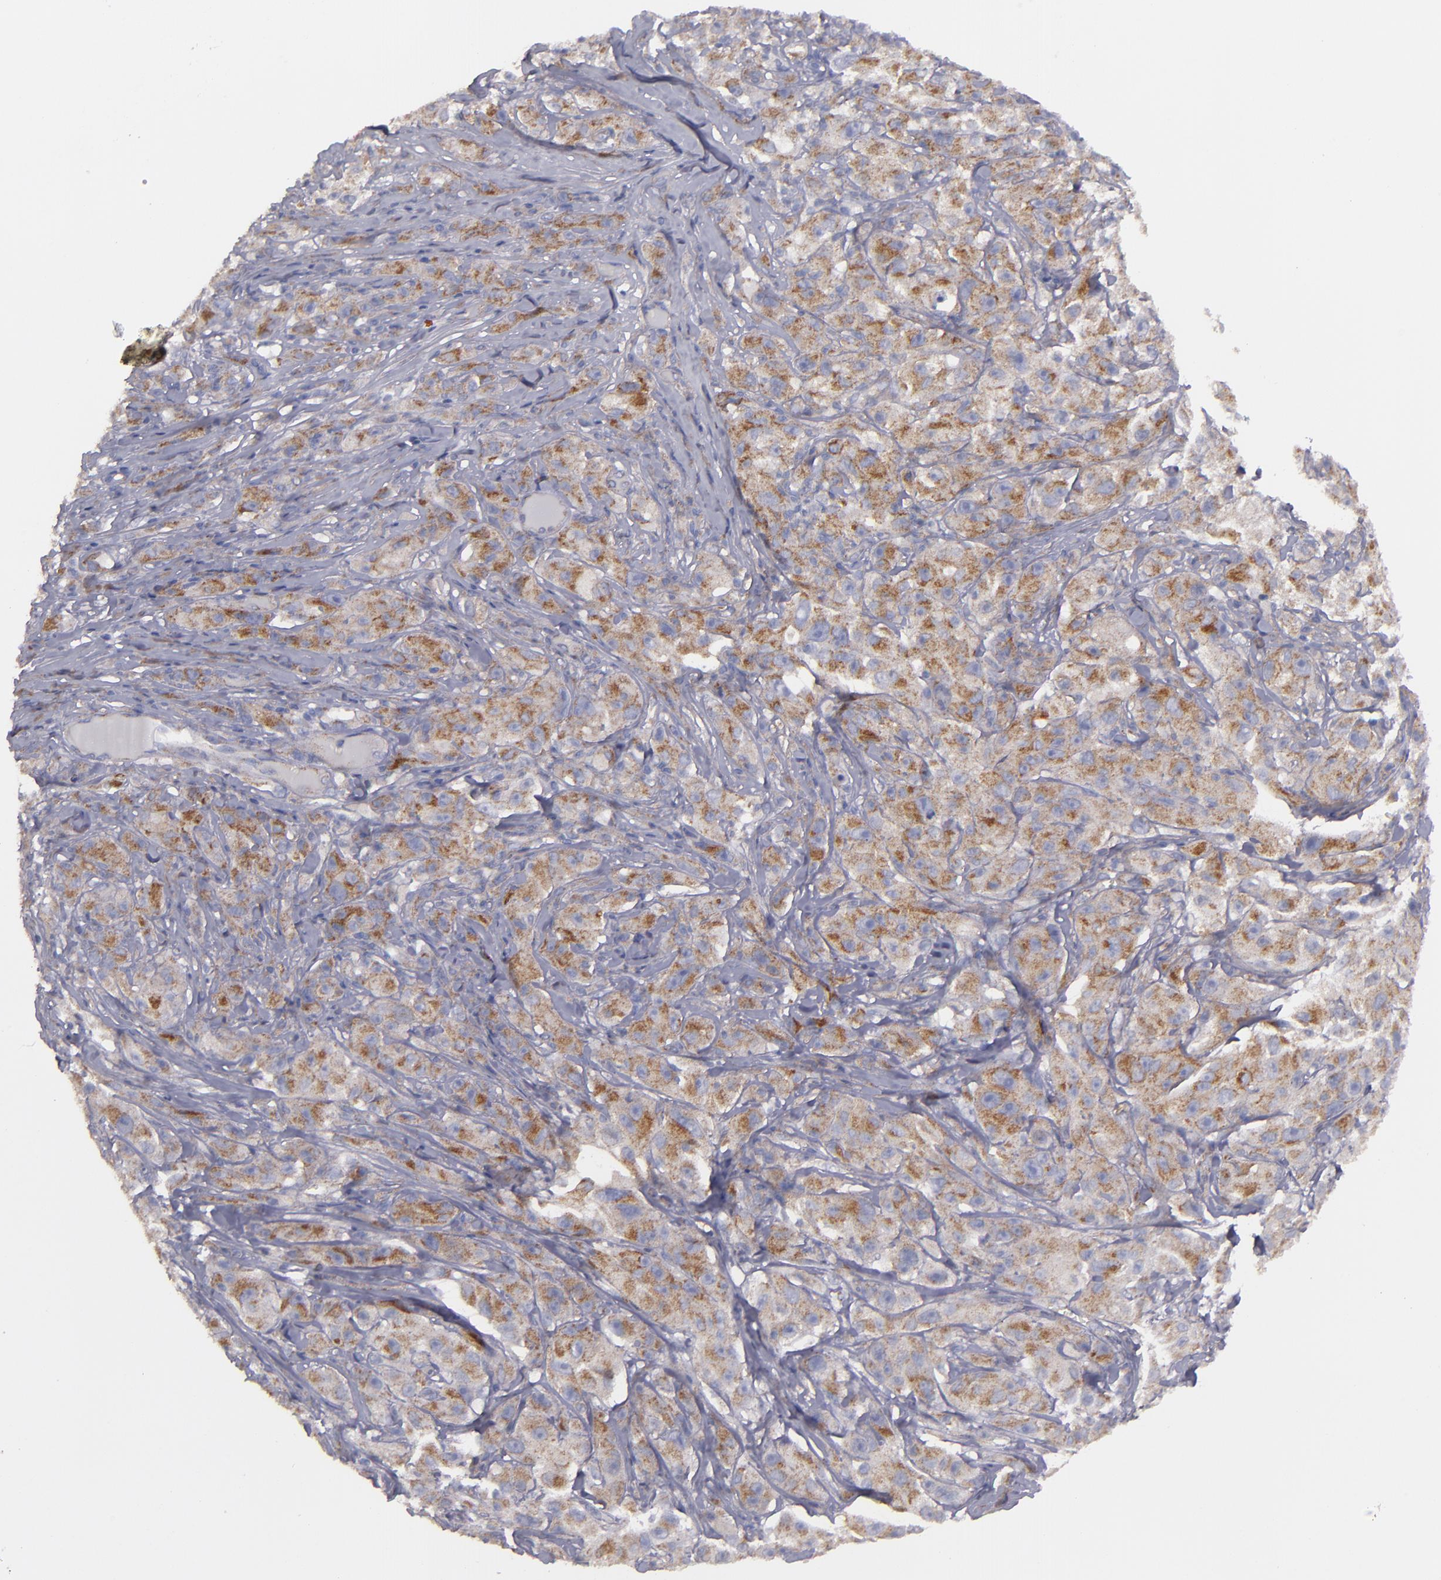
{"staining": {"intensity": "moderate", "quantity": "25%-75%", "location": "cytoplasmic/membranous"}, "tissue": "melanoma", "cell_type": "Tumor cells", "image_type": "cancer", "snomed": [{"axis": "morphology", "description": "Malignant melanoma, NOS"}, {"axis": "topography", "description": "Skin"}], "caption": "A medium amount of moderate cytoplasmic/membranous expression is present in approximately 25%-75% of tumor cells in malignant melanoma tissue.", "gene": "CLTA", "patient": {"sex": "male", "age": 56}}